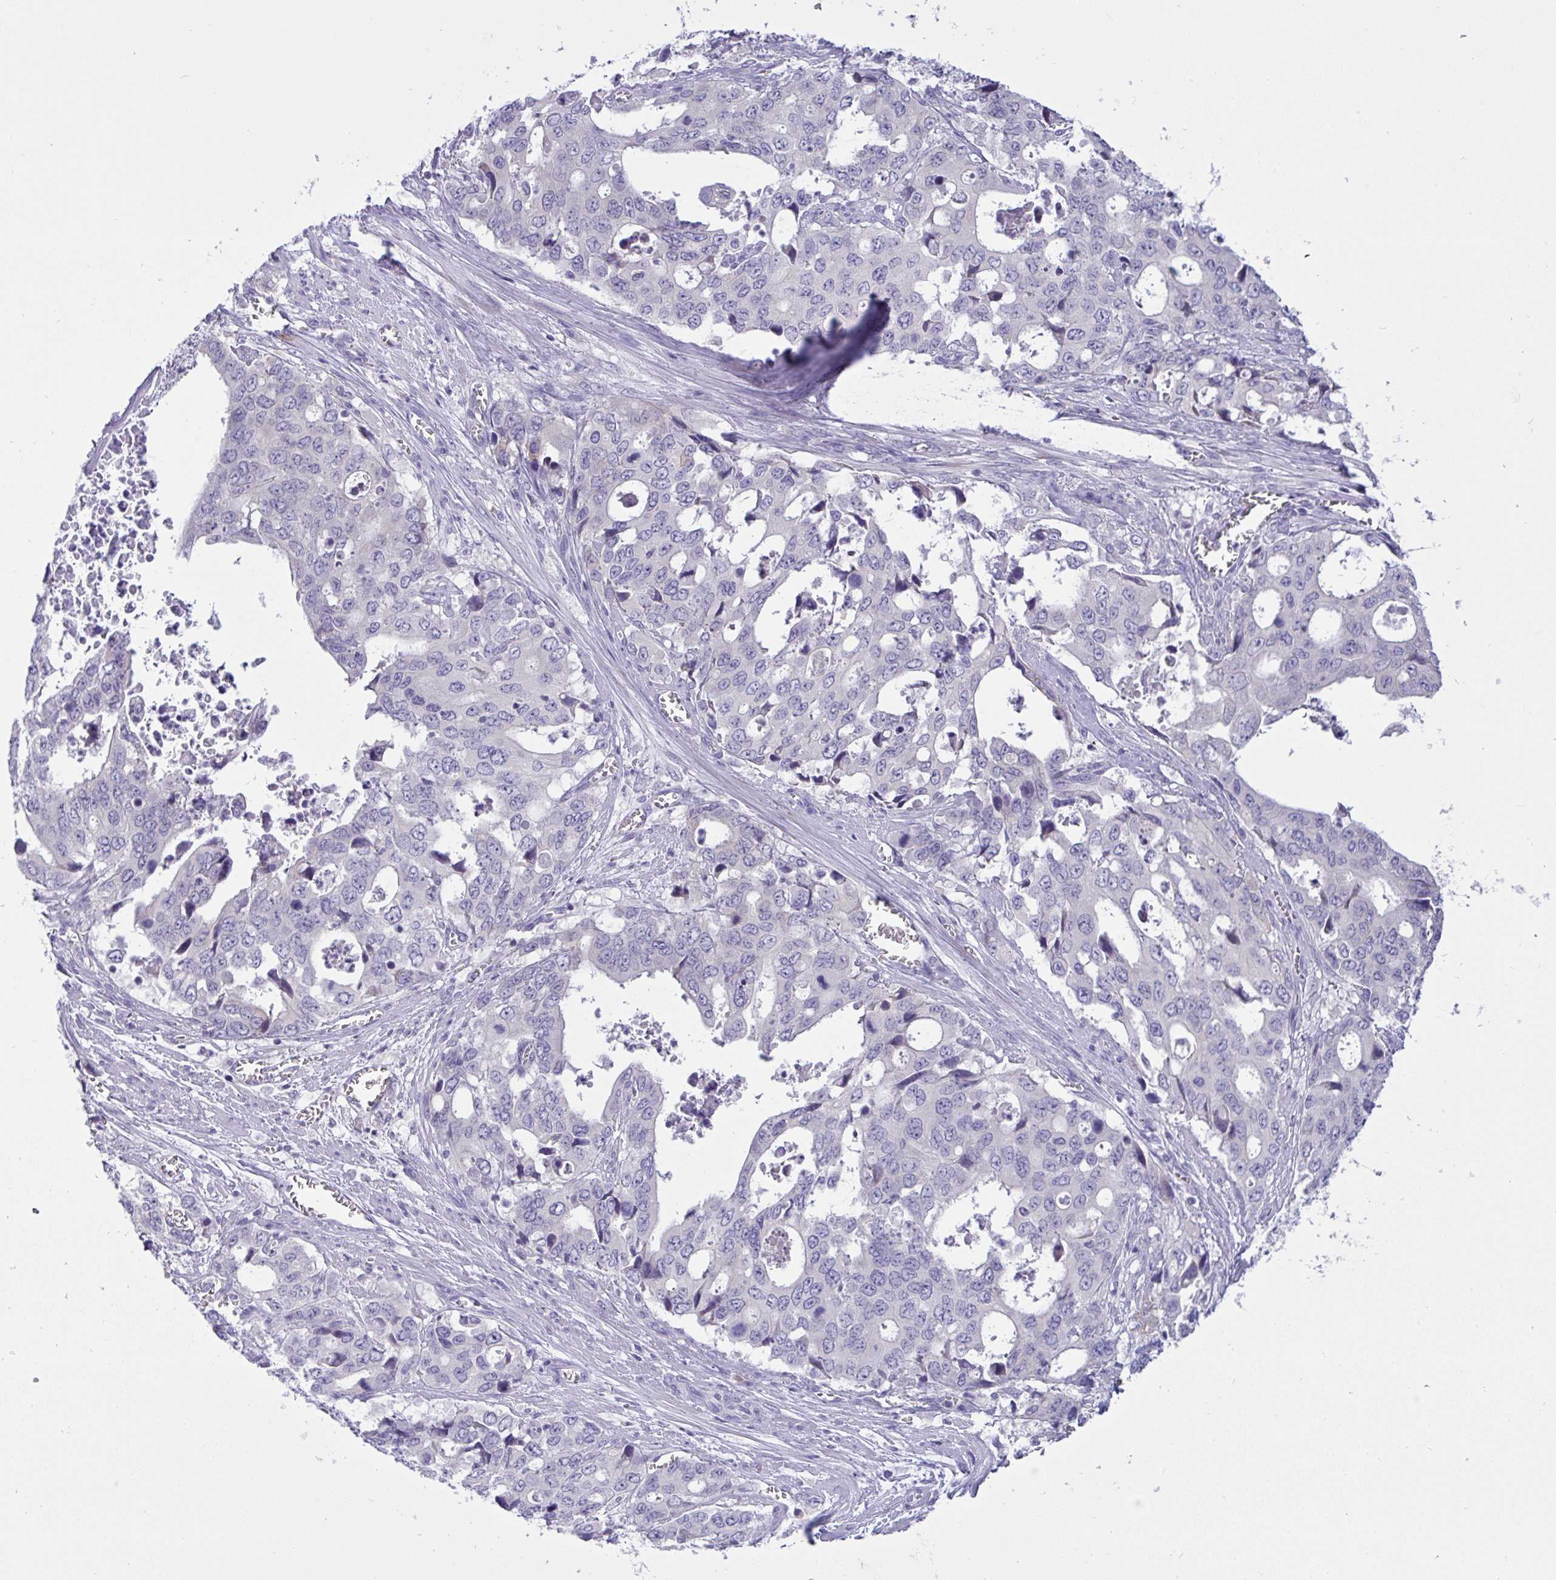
{"staining": {"intensity": "negative", "quantity": "none", "location": "none"}, "tissue": "stomach cancer", "cell_type": "Tumor cells", "image_type": "cancer", "snomed": [{"axis": "morphology", "description": "Adenocarcinoma, NOS"}, {"axis": "topography", "description": "Stomach, upper"}], "caption": "Tumor cells show no significant staining in stomach cancer.", "gene": "TMEM41A", "patient": {"sex": "male", "age": 74}}